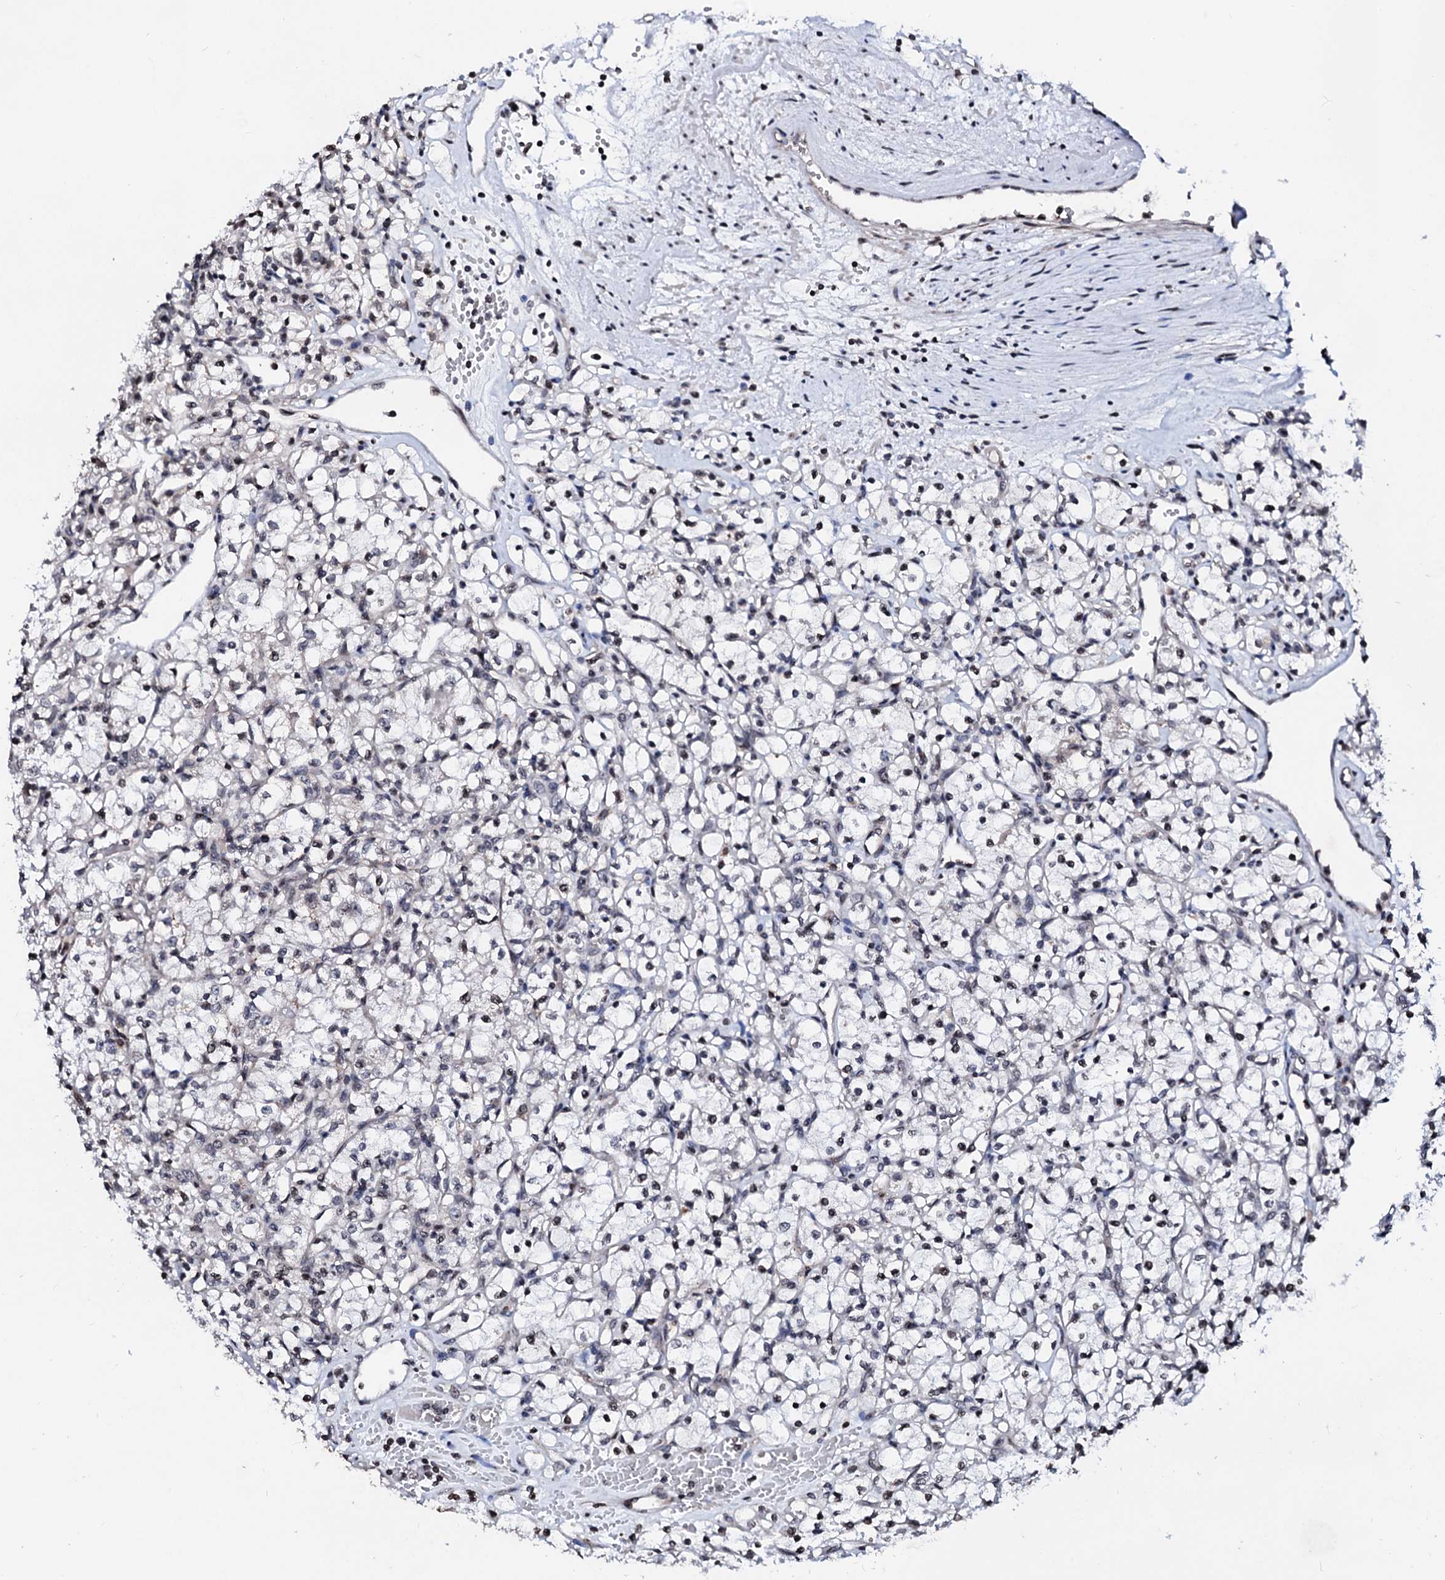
{"staining": {"intensity": "weak", "quantity": "<25%", "location": "nuclear"}, "tissue": "renal cancer", "cell_type": "Tumor cells", "image_type": "cancer", "snomed": [{"axis": "morphology", "description": "Adenocarcinoma, NOS"}, {"axis": "topography", "description": "Kidney"}], "caption": "An image of renal adenocarcinoma stained for a protein reveals no brown staining in tumor cells.", "gene": "LSM11", "patient": {"sex": "female", "age": 59}}